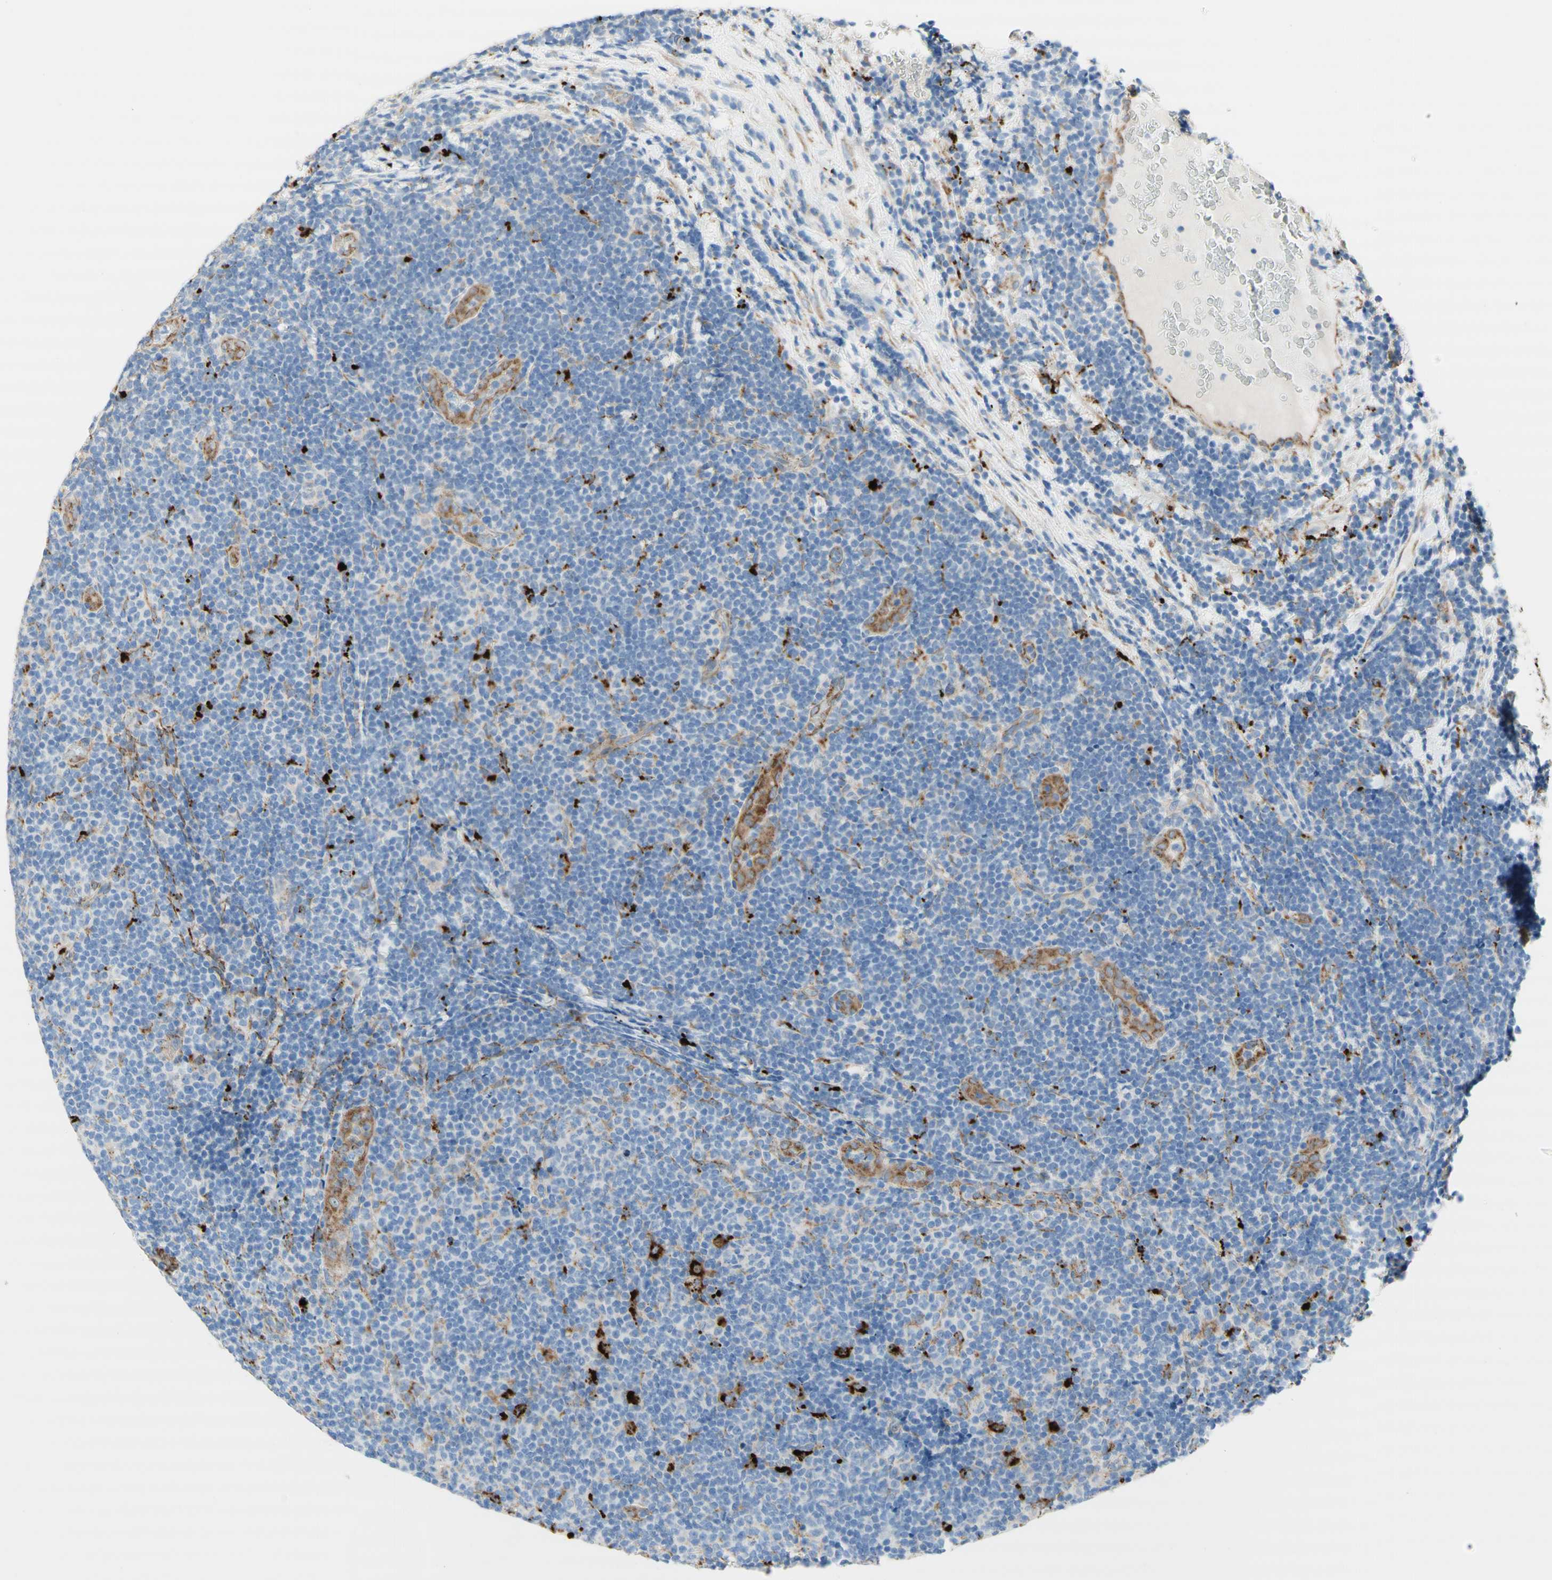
{"staining": {"intensity": "negative", "quantity": "none", "location": "none"}, "tissue": "lymphoma", "cell_type": "Tumor cells", "image_type": "cancer", "snomed": [{"axis": "morphology", "description": "Malignant lymphoma, non-Hodgkin's type, Low grade"}, {"axis": "topography", "description": "Lymph node"}], "caption": "The histopathology image exhibits no significant expression in tumor cells of lymphoma.", "gene": "URB2", "patient": {"sex": "male", "age": 83}}